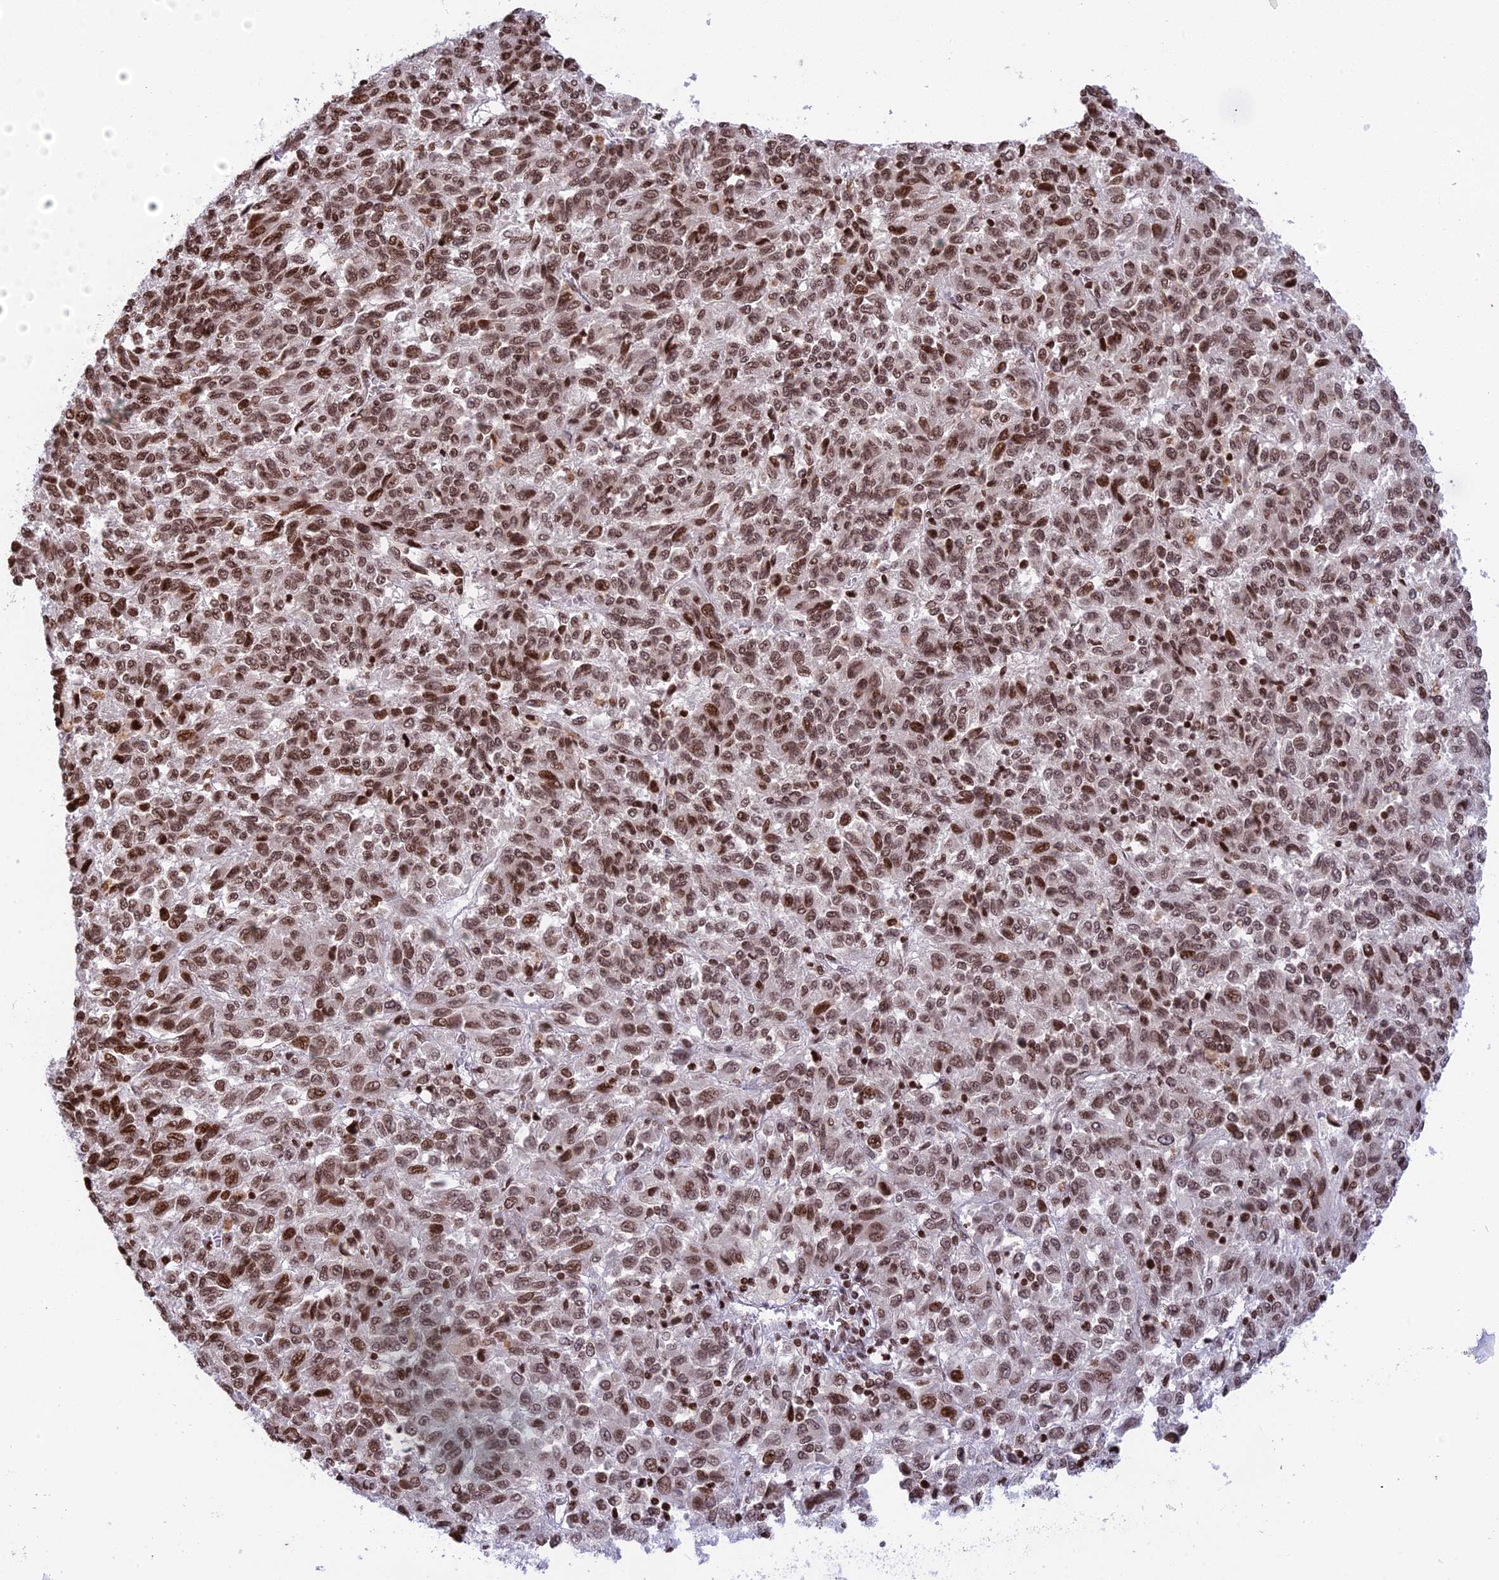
{"staining": {"intensity": "moderate", "quantity": ">75%", "location": "nuclear"}, "tissue": "melanoma", "cell_type": "Tumor cells", "image_type": "cancer", "snomed": [{"axis": "morphology", "description": "Malignant melanoma, Metastatic site"}, {"axis": "topography", "description": "Lung"}], "caption": "IHC photomicrograph of human malignant melanoma (metastatic site) stained for a protein (brown), which exhibits medium levels of moderate nuclear expression in approximately >75% of tumor cells.", "gene": "TET2", "patient": {"sex": "male", "age": 64}}